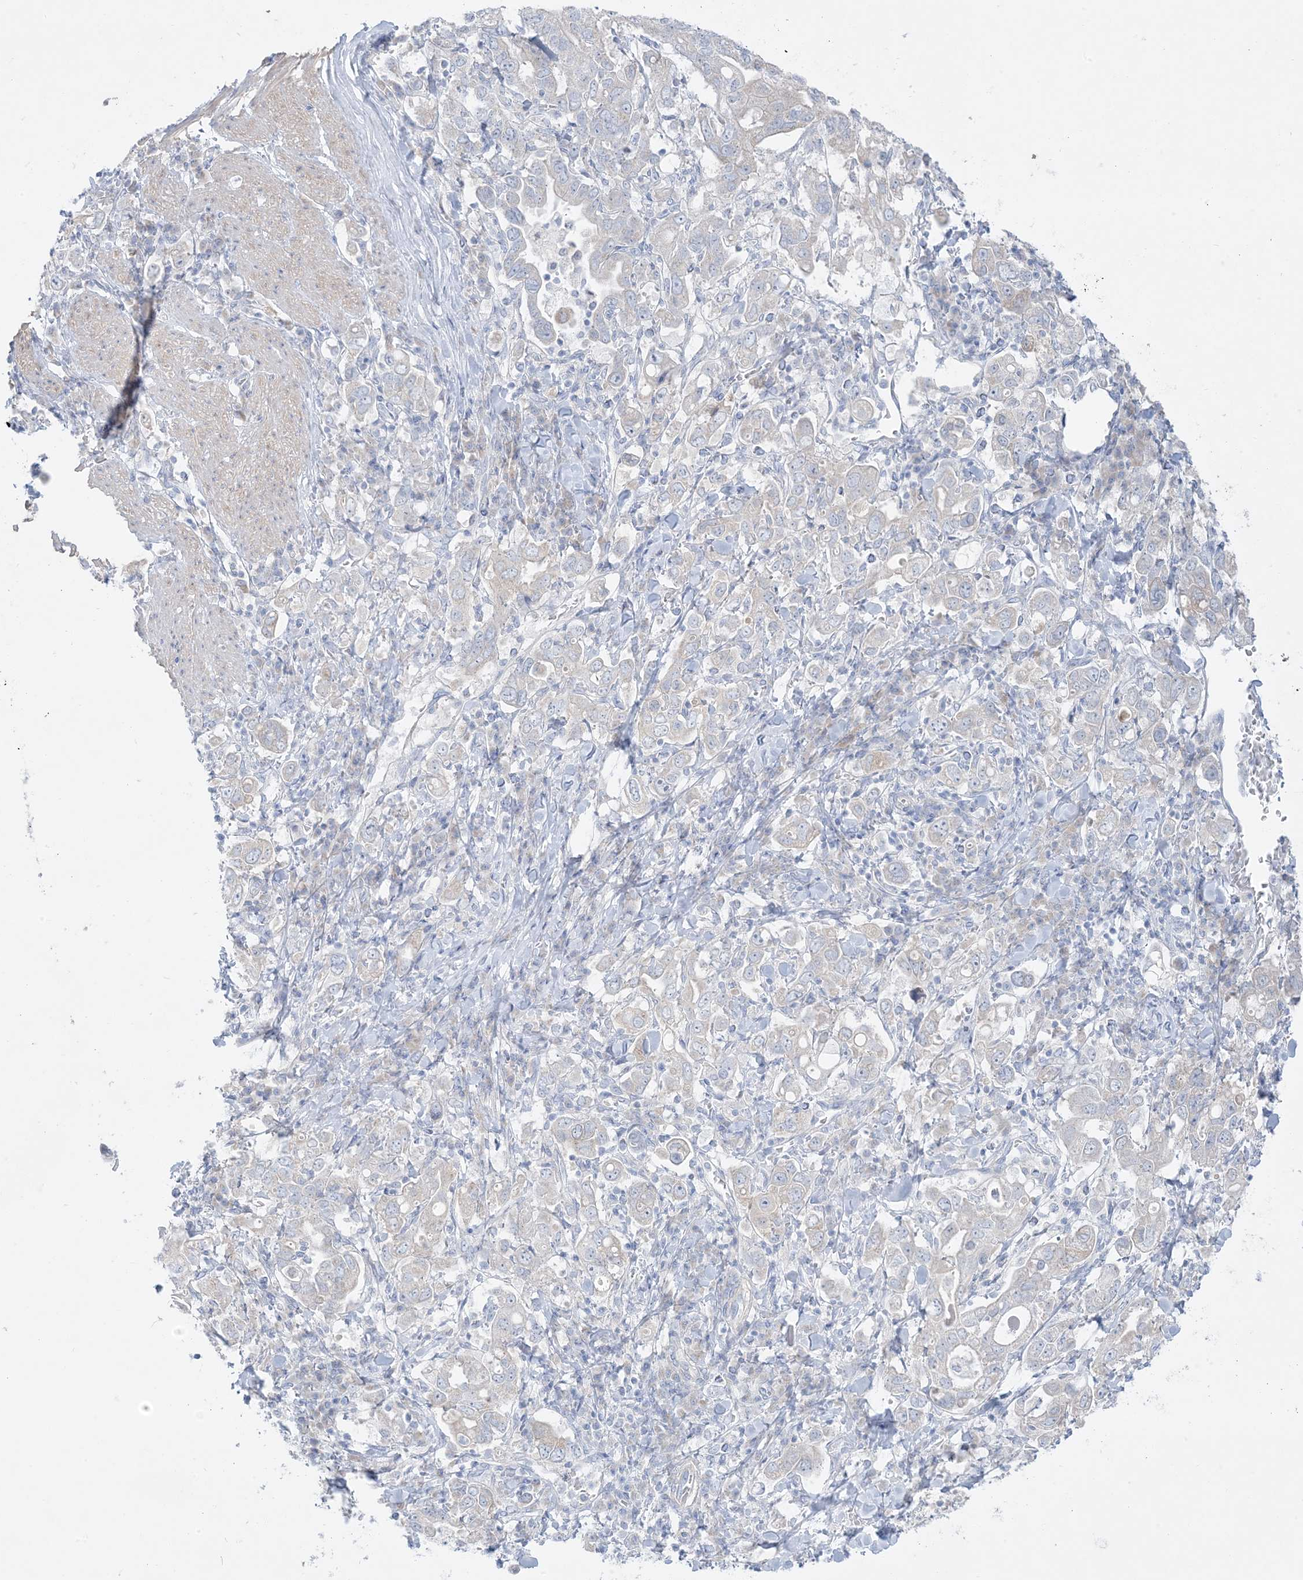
{"staining": {"intensity": "negative", "quantity": "none", "location": "none"}, "tissue": "stomach cancer", "cell_type": "Tumor cells", "image_type": "cancer", "snomed": [{"axis": "morphology", "description": "Adenocarcinoma, NOS"}, {"axis": "topography", "description": "Stomach, upper"}], "caption": "Protein analysis of adenocarcinoma (stomach) demonstrates no significant positivity in tumor cells.", "gene": "FAM184A", "patient": {"sex": "male", "age": 62}}